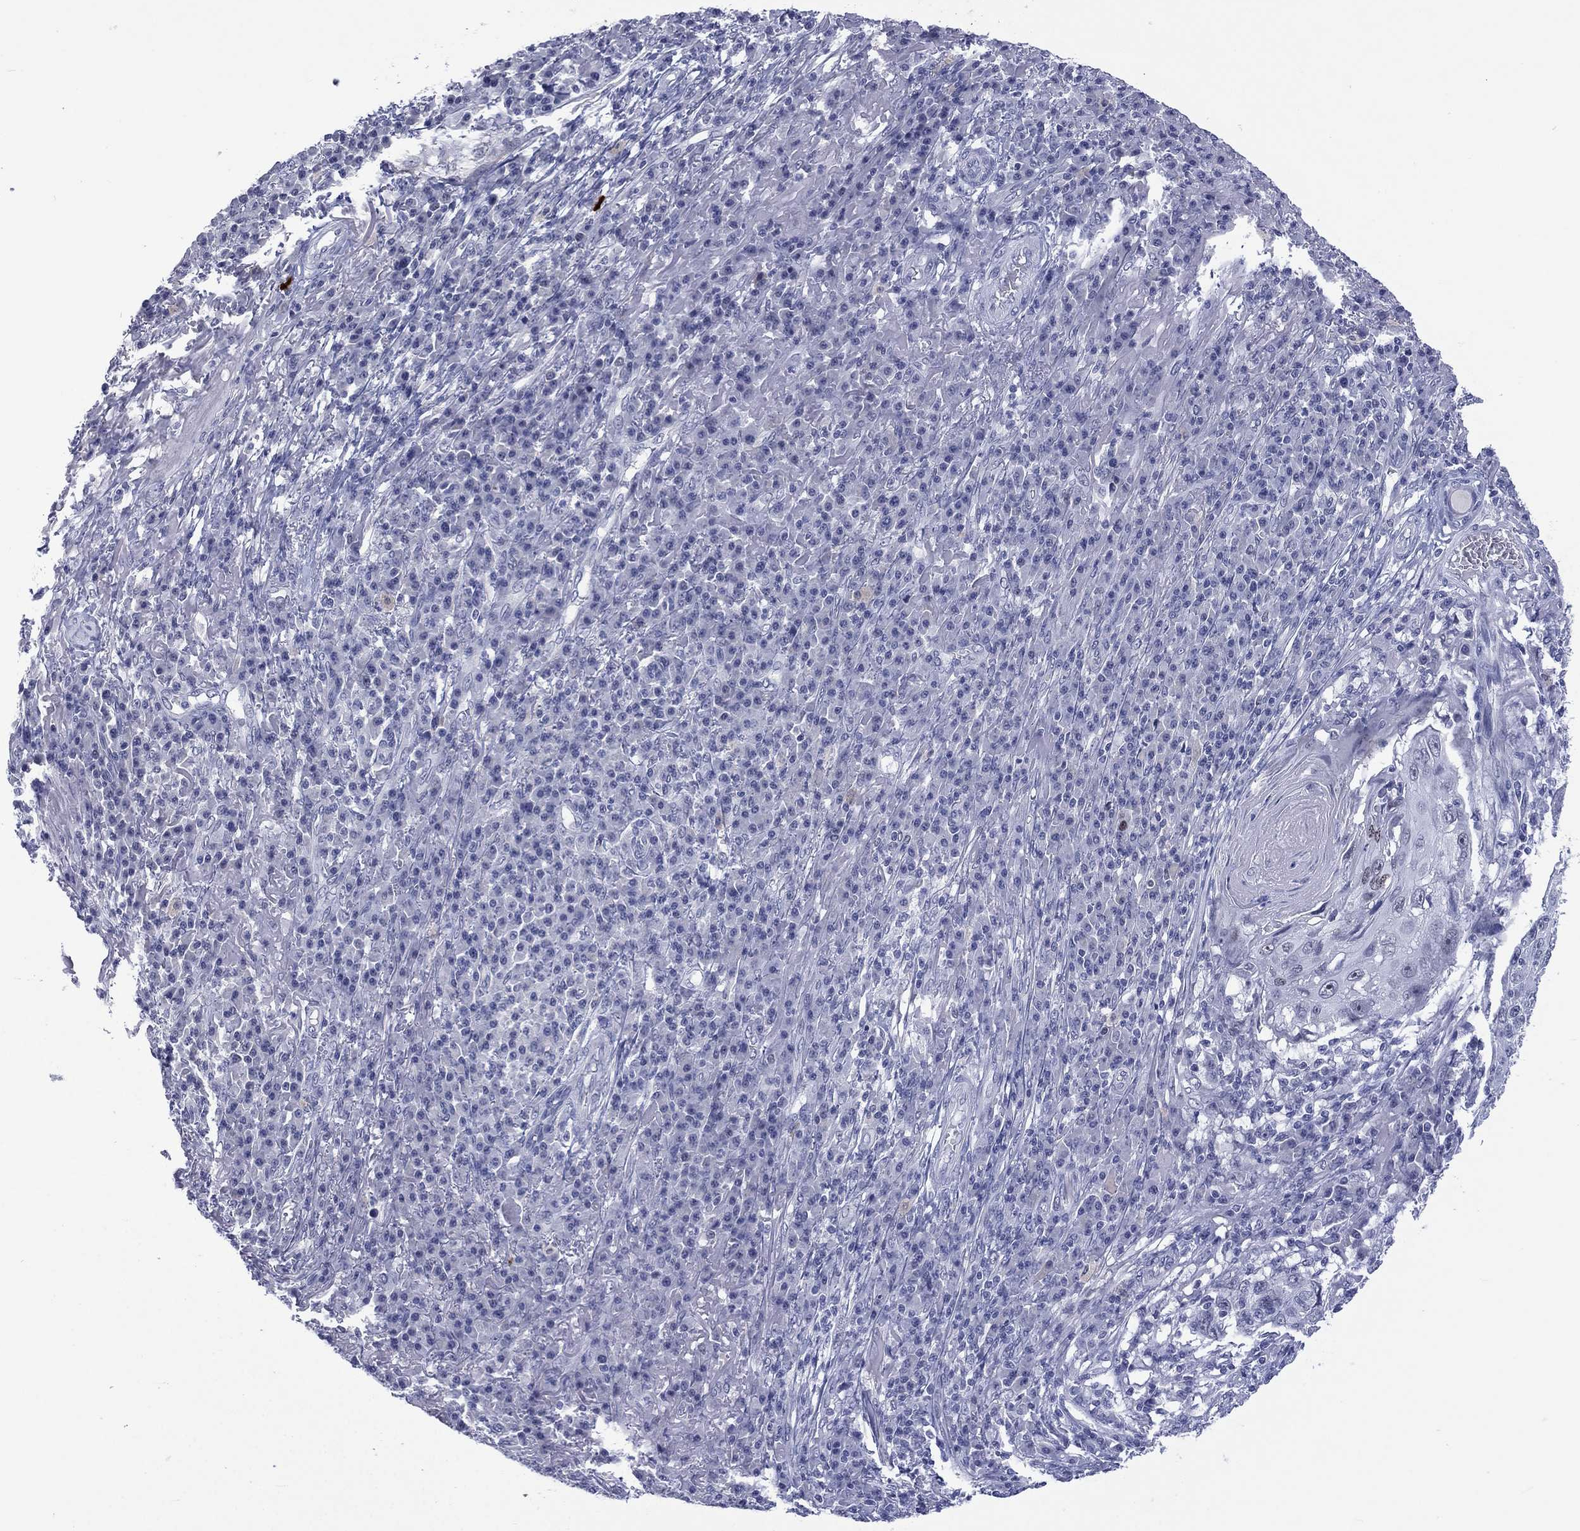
{"staining": {"intensity": "negative", "quantity": "none", "location": "none"}, "tissue": "skin cancer", "cell_type": "Tumor cells", "image_type": "cancer", "snomed": [{"axis": "morphology", "description": "Squamous cell carcinoma, NOS"}, {"axis": "topography", "description": "Skin"}], "caption": "A high-resolution image shows immunohistochemistry staining of squamous cell carcinoma (skin), which shows no significant positivity in tumor cells. Nuclei are stained in blue.", "gene": "SSX1", "patient": {"sex": "male", "age": 92}}